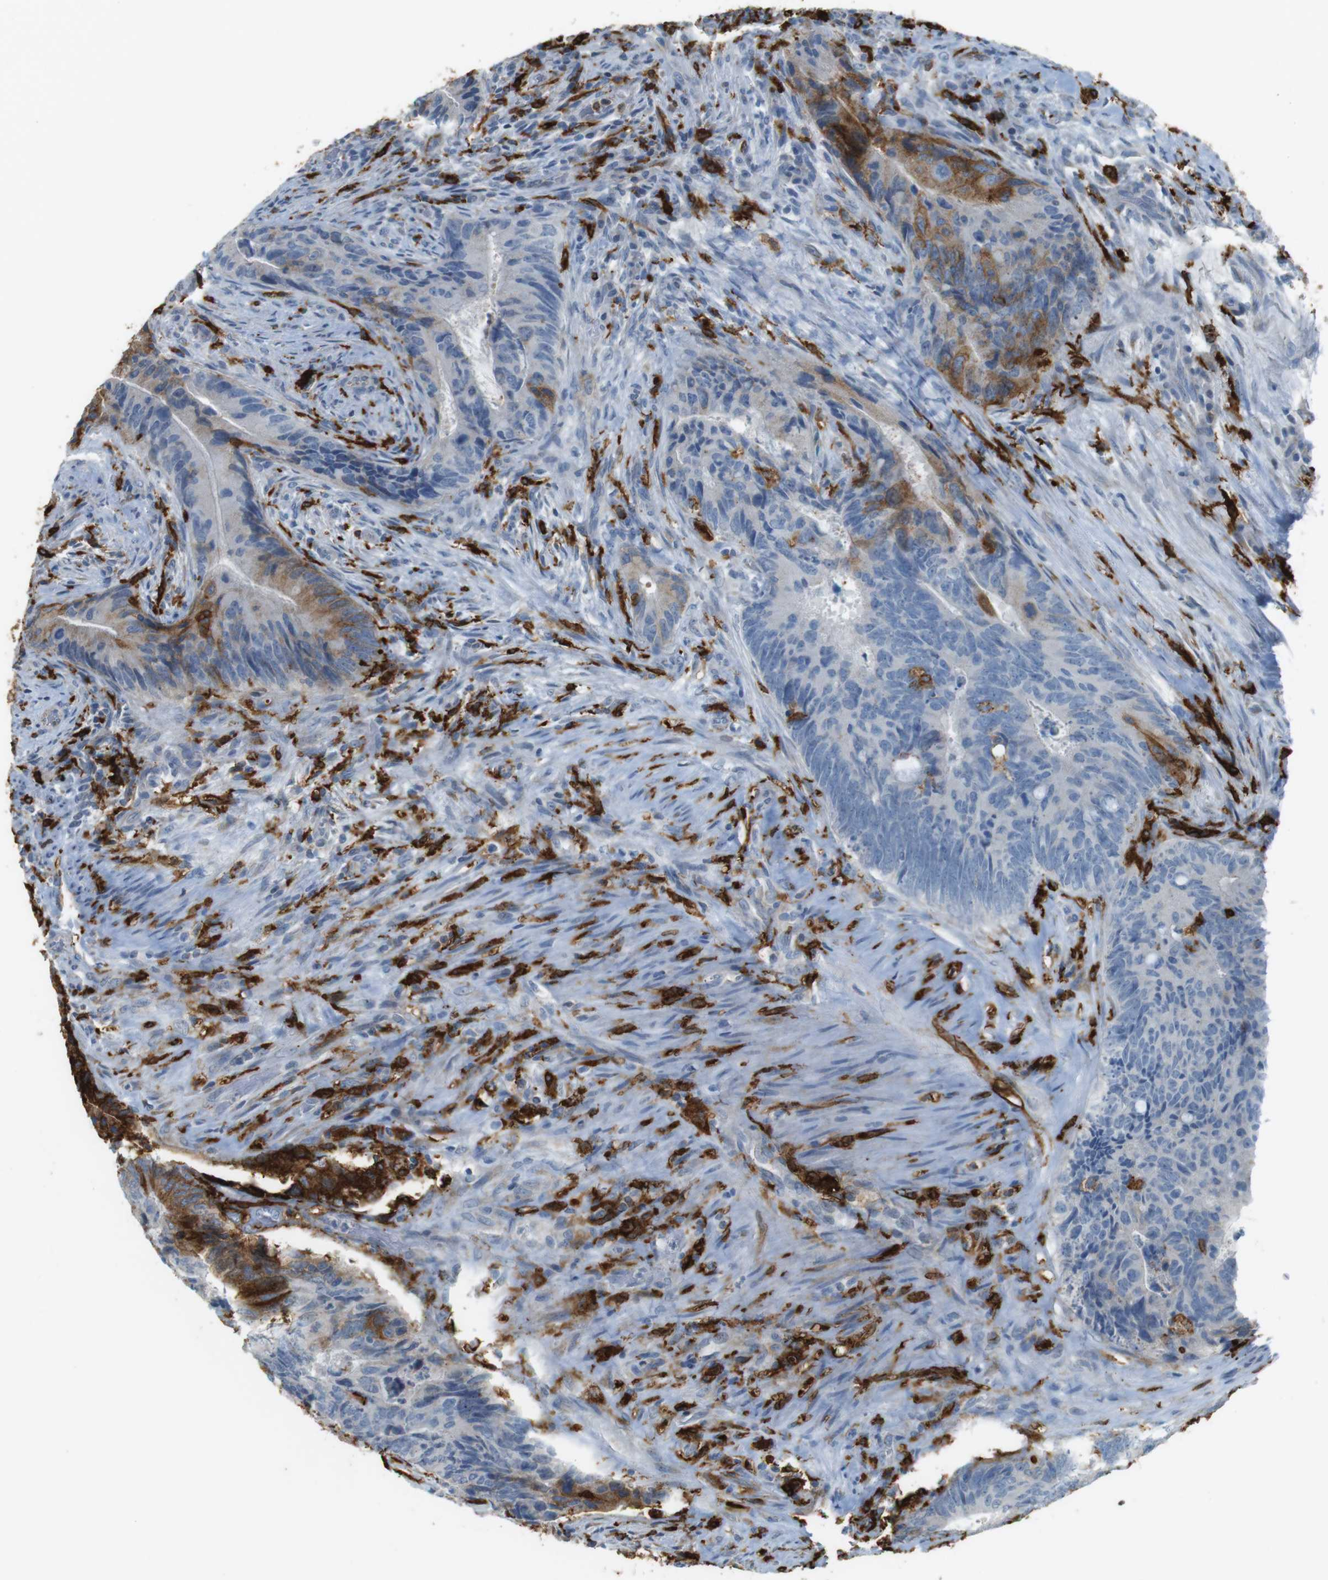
{"staining": {"intensity": "strong", "quantity": "<25%", "location": "cytoplasmic/membranous"}, "tissue": "colorectal cancer", "cell_type": "Tumor cells", "image_type": "cancer", "snomed": [{"axis": "morphology", "description": "Normal tissue, NOS"}, {"axis": "morphology", "description": "Adenocarcinoma, NOS"}, {"axis": "topography", "description": "Colon"}], "caption": "This is an image of IHC staining of colorectal cancer (adenocarcinoma), which shows strong staining in the cytoplasmic/membranous of tumor cells.", "gene": "HLA-DRA", "patient": {"sex": "male", "age": 56}}